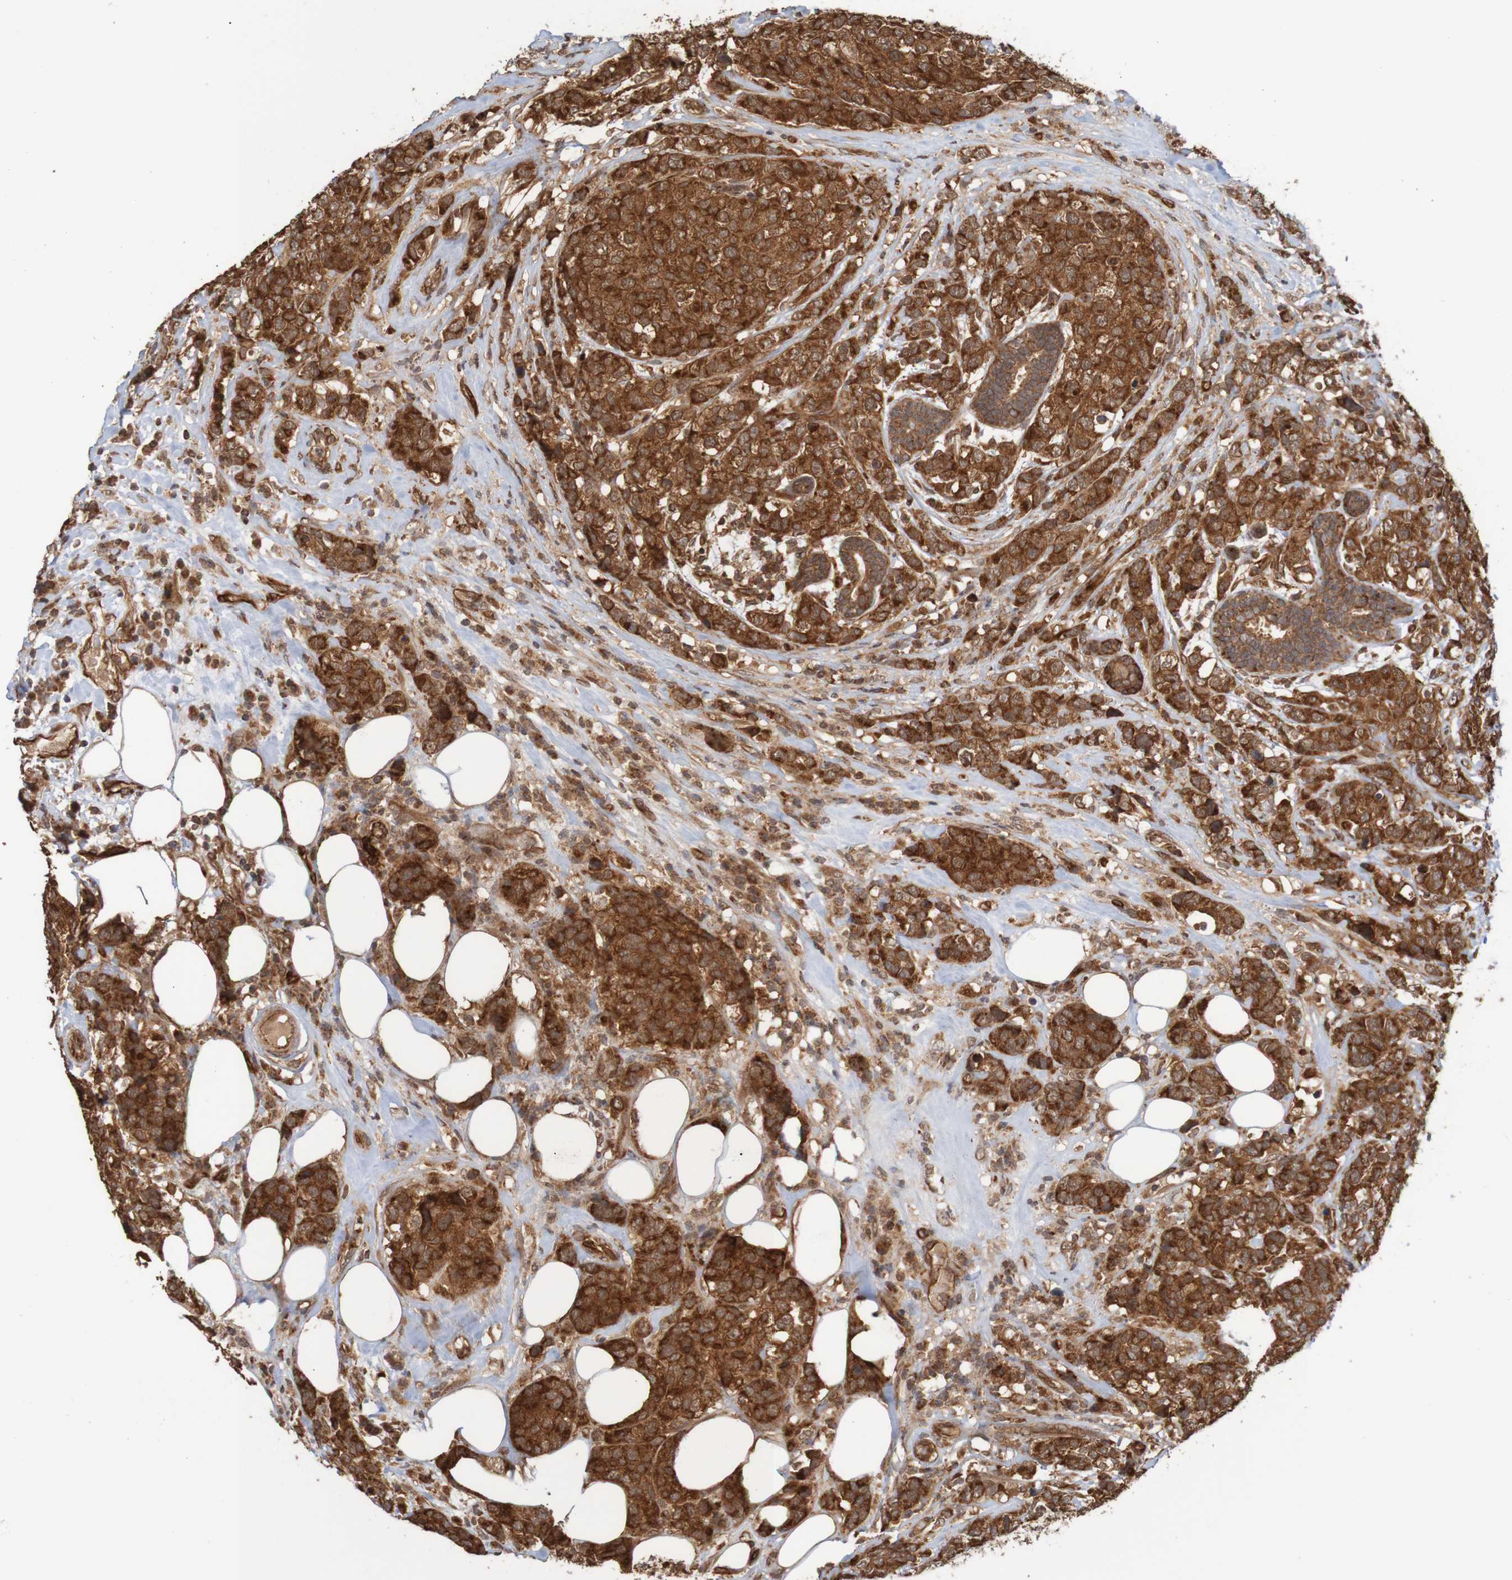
{"staining": {"intensity": "strong", "quantity": ">75%", "location": "cytoplasmic/membranous"}, "tissue": "breast cancer", "cell_type": "Tumor cells", "image_type": "cancer", "snomed": [{"axis": "morphology", "description": "Lobular carcinoma"}, {"axis": "topography", "description": "Breast"}], "caption": "About >75% of tumor cells in breast cancer exhibit strong cytoplasmic/membranous protein staining as visualized by brown immunohistochemical staining.", "gene": "MRPL52", "patient": {"sex": "female", "age": 59}}